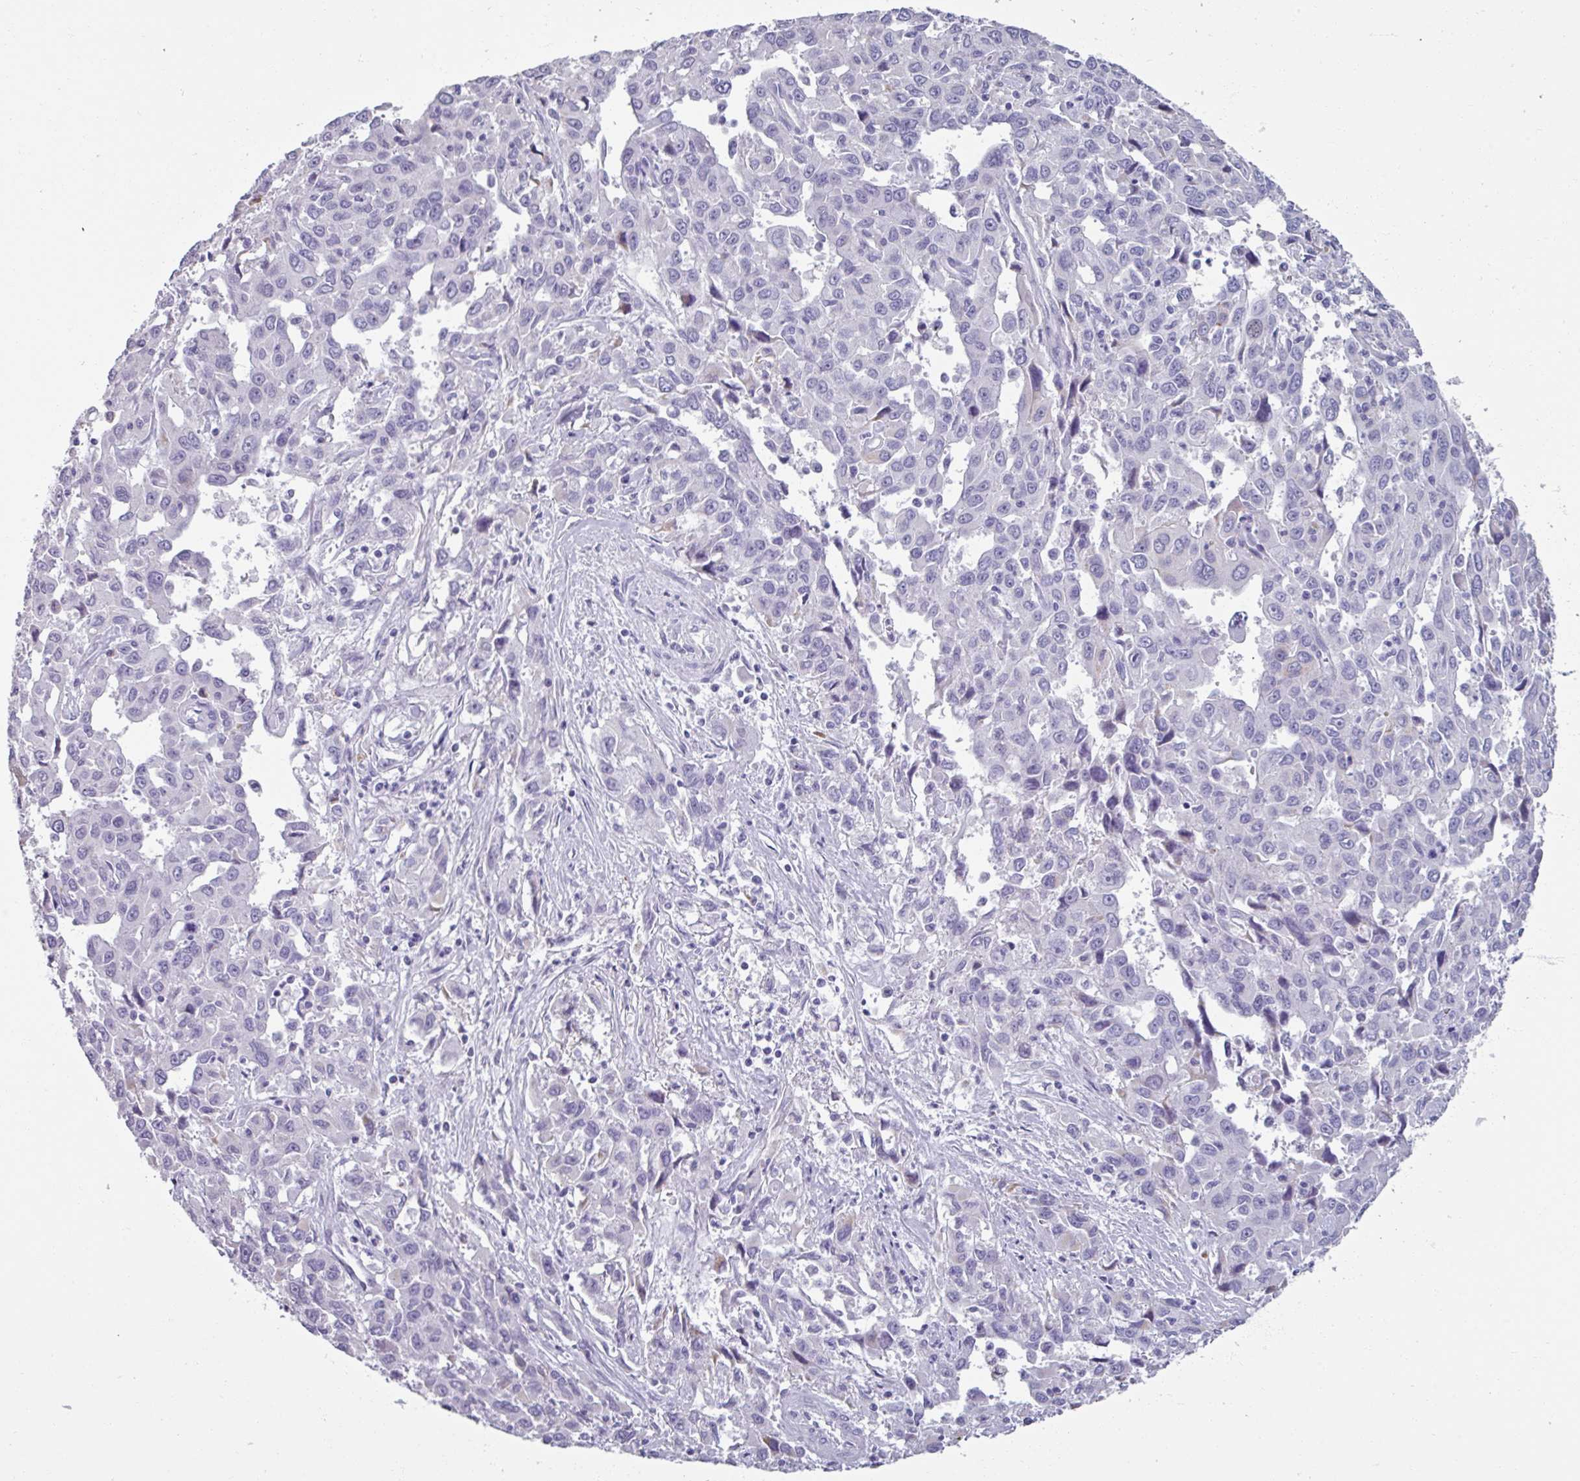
{"staining": {"intensity": "negative", "quantity": "none", "location": "none"}, "tissue": "liver cancer", "cell_type": "Tumor cells", "image_type": "cancer", "snomed": [{"axis": "morphology", "description": "Carcinoma, Hepatocellular, NOS"}, {"axis": "topography", "description": "Liver"}], "caption": "High power microscopy image of an IHC image of hepatocellular carcinoma (liver), revealing no significant staining in tumor cells.", "gene": "SPESP1", "patient": {"sex": "male", "age": 63}}